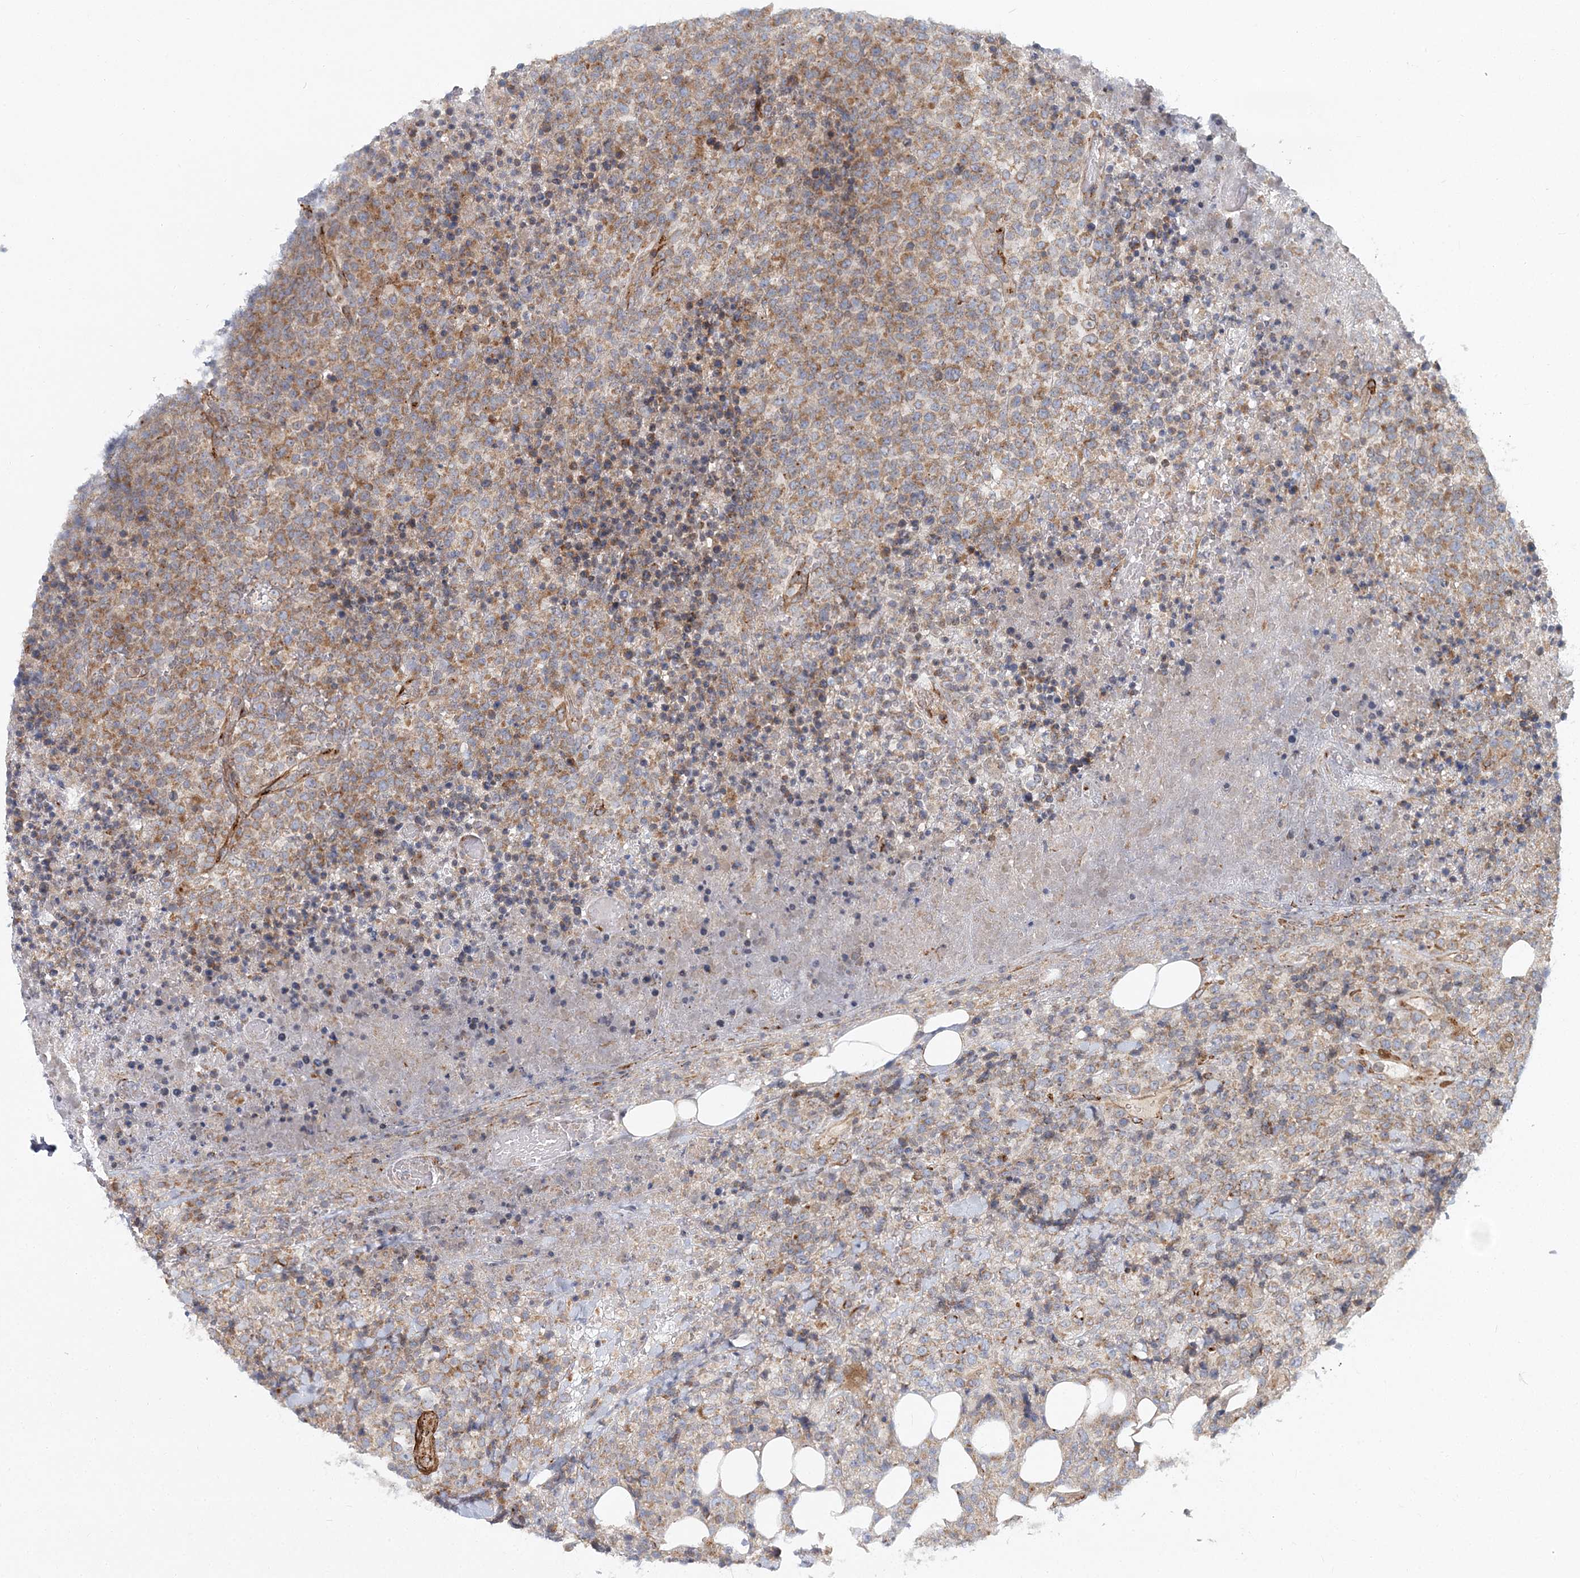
{"staining": {"intensity": "moderate", "quantity": "25%-75%", "location": "cytoplasmic/membranous"}, "tissue": "lymphoma", "cell_type": "Tumor cells", "image_type": "cancer", "snomed": [{"axis": "morphology", "description": "Malignant lymphoma, non-Hodgkin's type, High grade"}, {"axis": "topography", "description": "Lymph node"}], "caption": "There is medium levels of moderate cytoplasmic/membranous staining in tumor cells of lymphoma, as demonstrated by immunohistochemical staining (brown color).", "gene": "NBAS", "patient": {"sex": "male", "age": 13}}